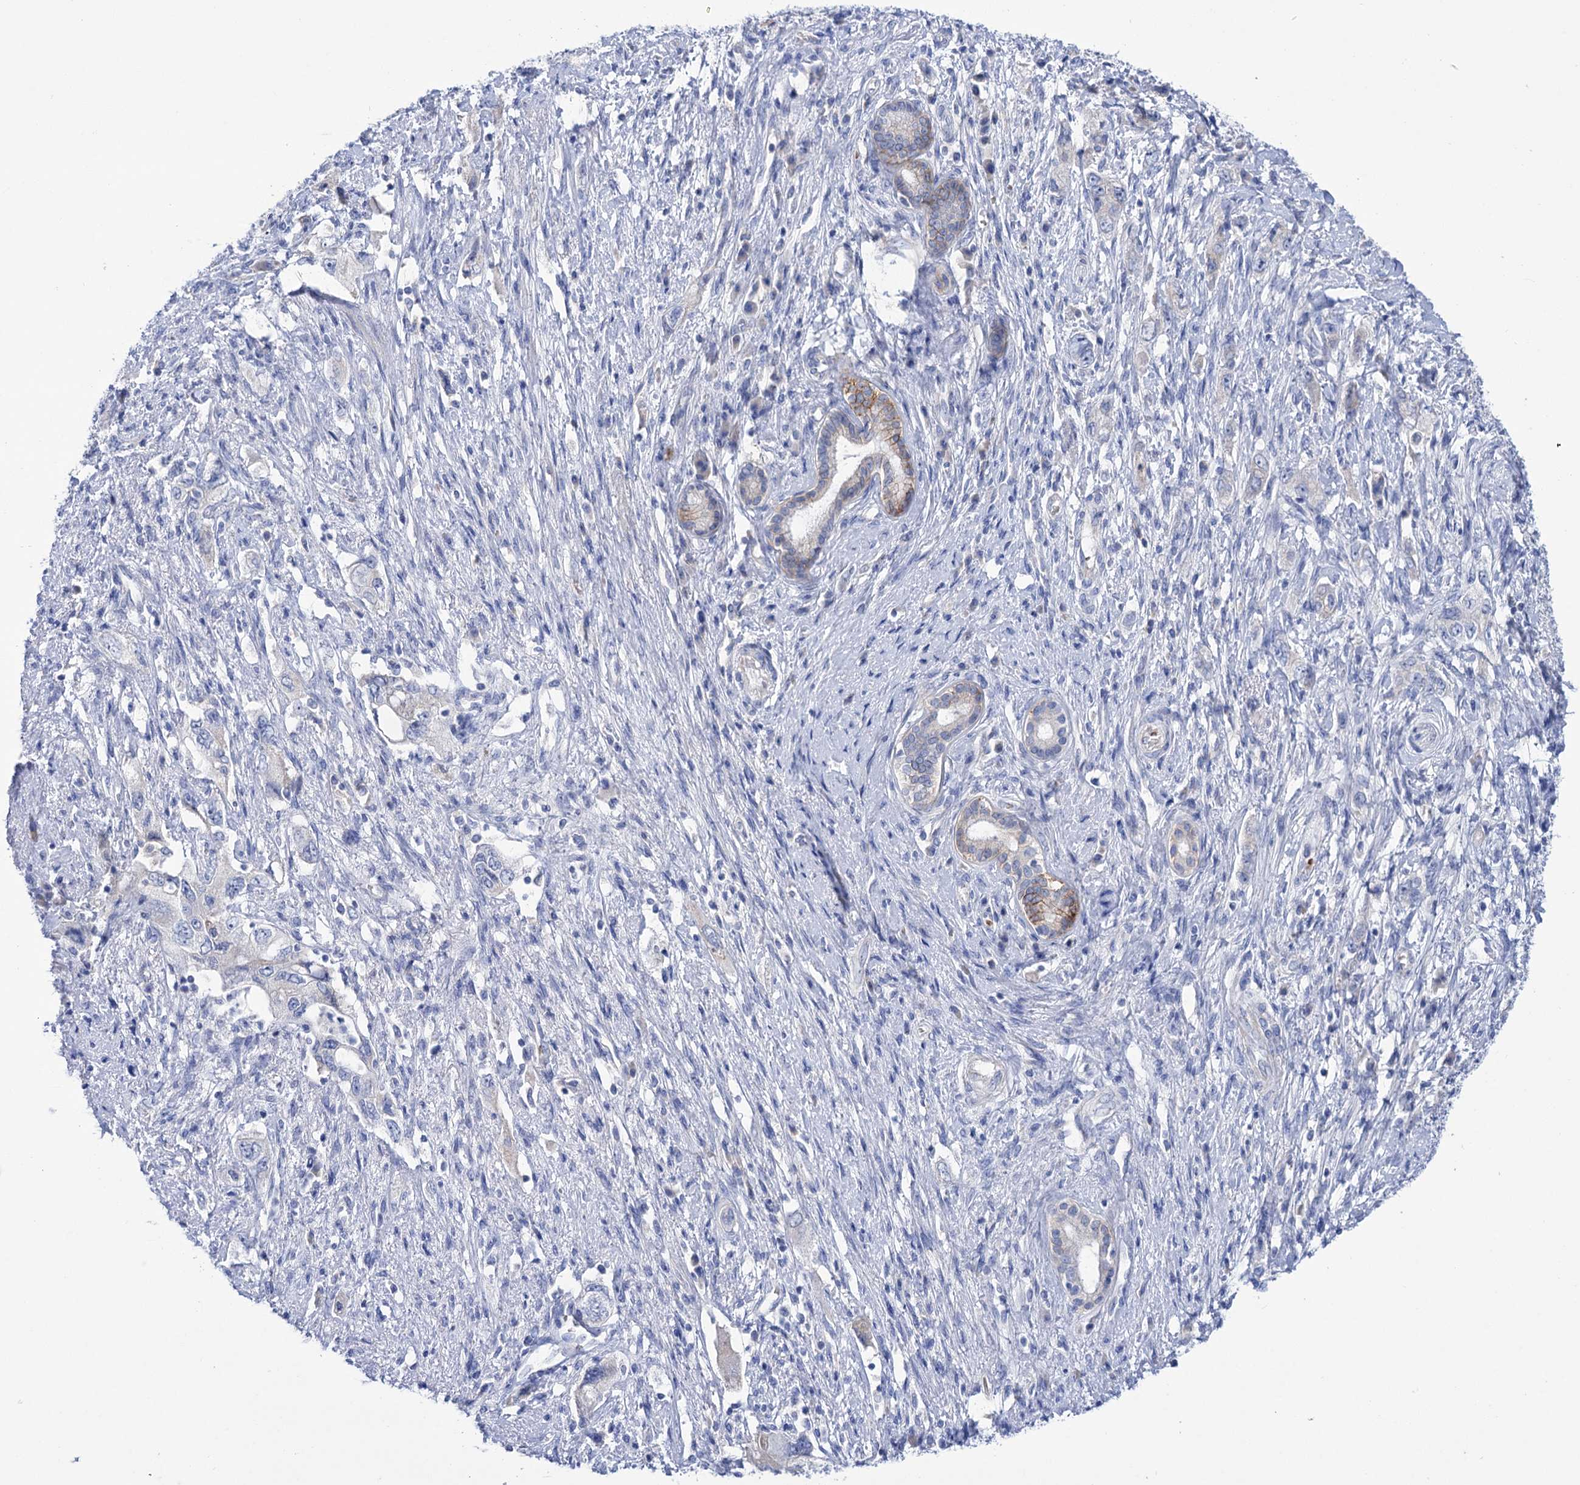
{"staining": {"intensity": "negative", "quantity": "none", "location": "none"}, "tissue": "pancreatic cancer", "cell_type": "Tumor cells", "image_type": "cancer", "snomed": [{"axis": "morphology", "description": "Adenocarcinoma, NOS"}, {"axis": "topography", "description": "Pancreas"}], "caption": "High power microscopy micrograph of an immunohistochemistry image of pancreatic cancer, revealing no significant staining in tumor cells.", "gene": "YARS2", "patient": {"sex": "female", "age": 73}}